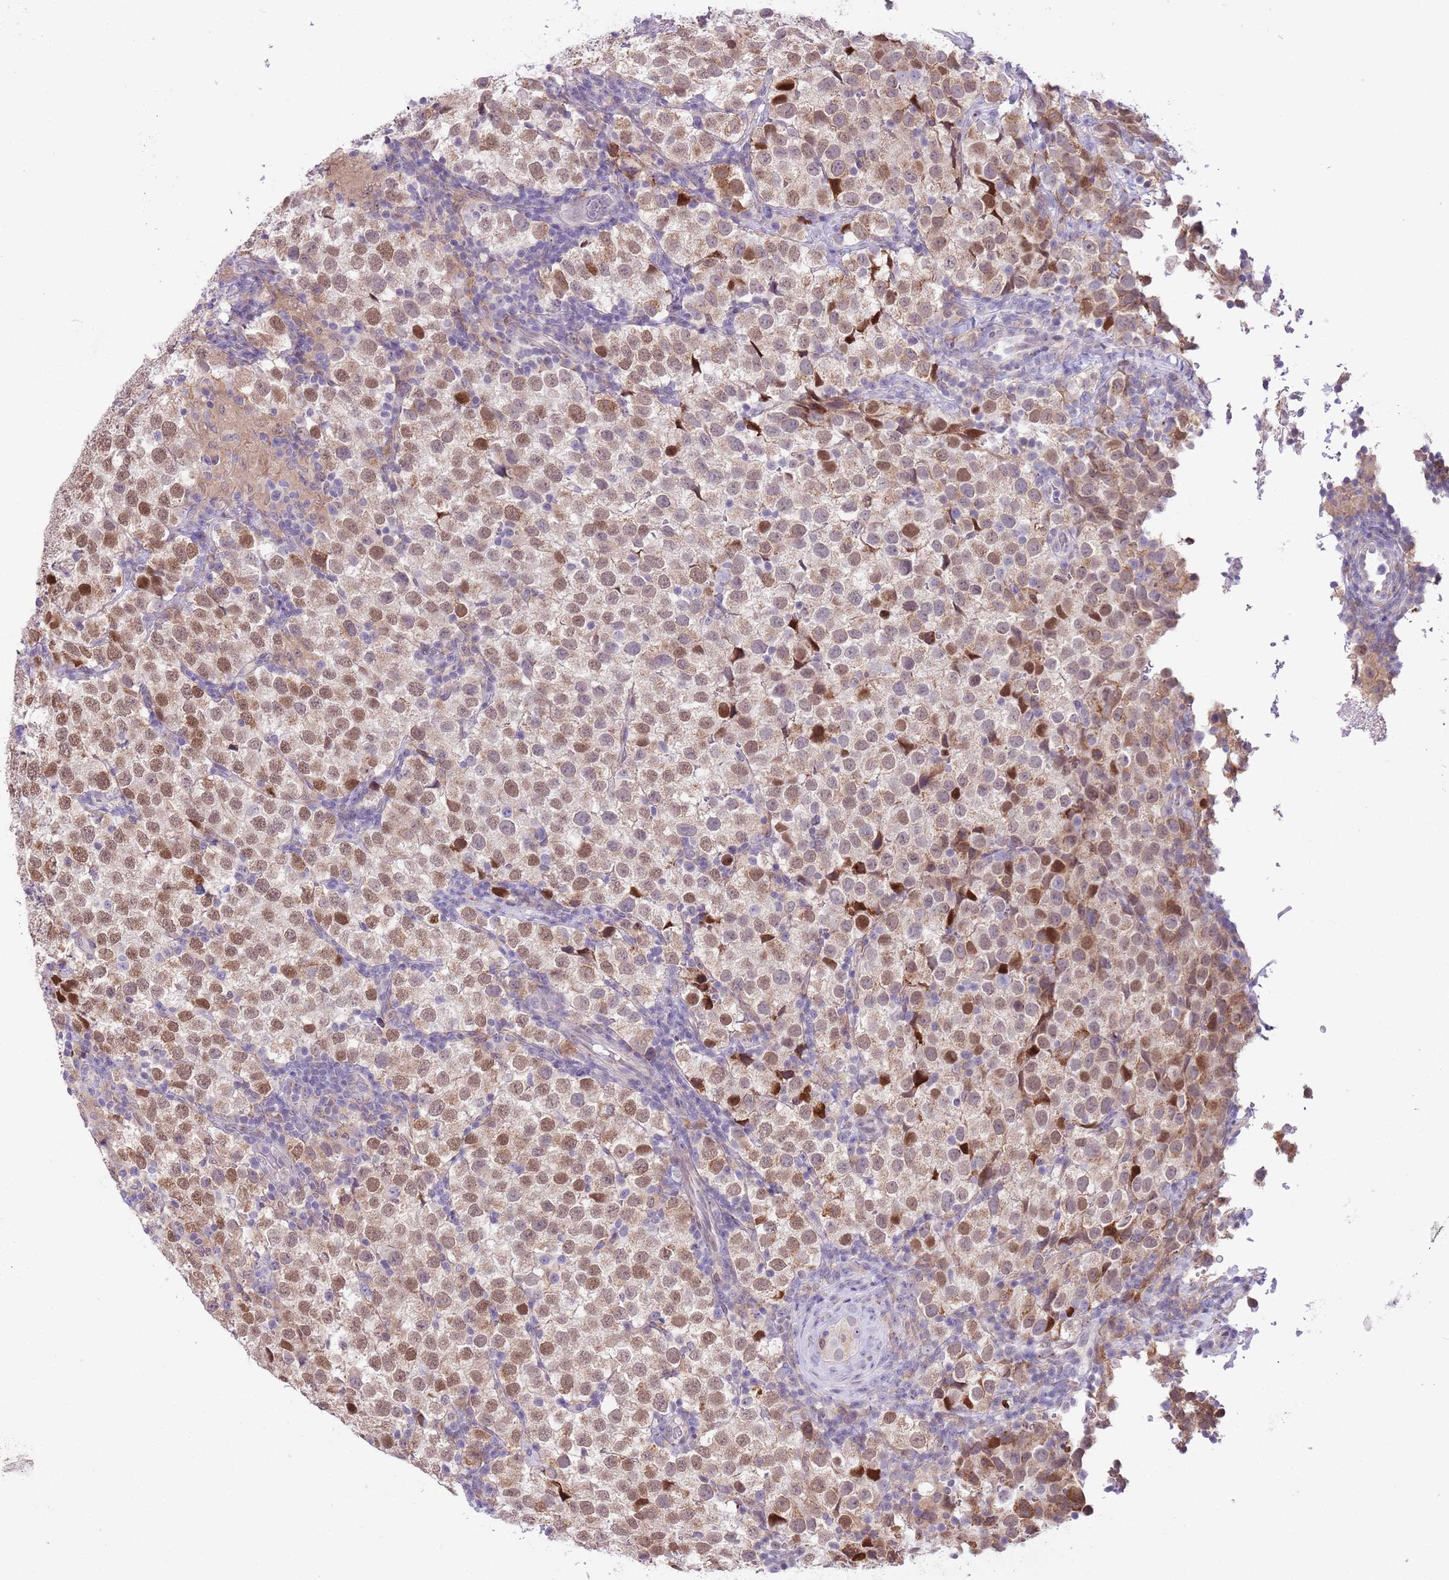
{"staining": {"intensity": "moderate", "quantity": ">75%", "location": "nuclear"}, "tissue": "testis cancer", "cell_type": "Tumor cells", "image_type": "cancer", "snomed": [{"axis": "morphology", "description": "Seminoma, NOS"}, {"axis": "topography", "description": "Testis"}], "caption": "A medium amount of moderate nuclear expression is identified in about >75% of tumor cells in testis cancer tissue. (DAB IHC with brightfield microscopy, high magnification).", "gene": "ZNF576", "patient": {"sex": "male", "age": 34}}